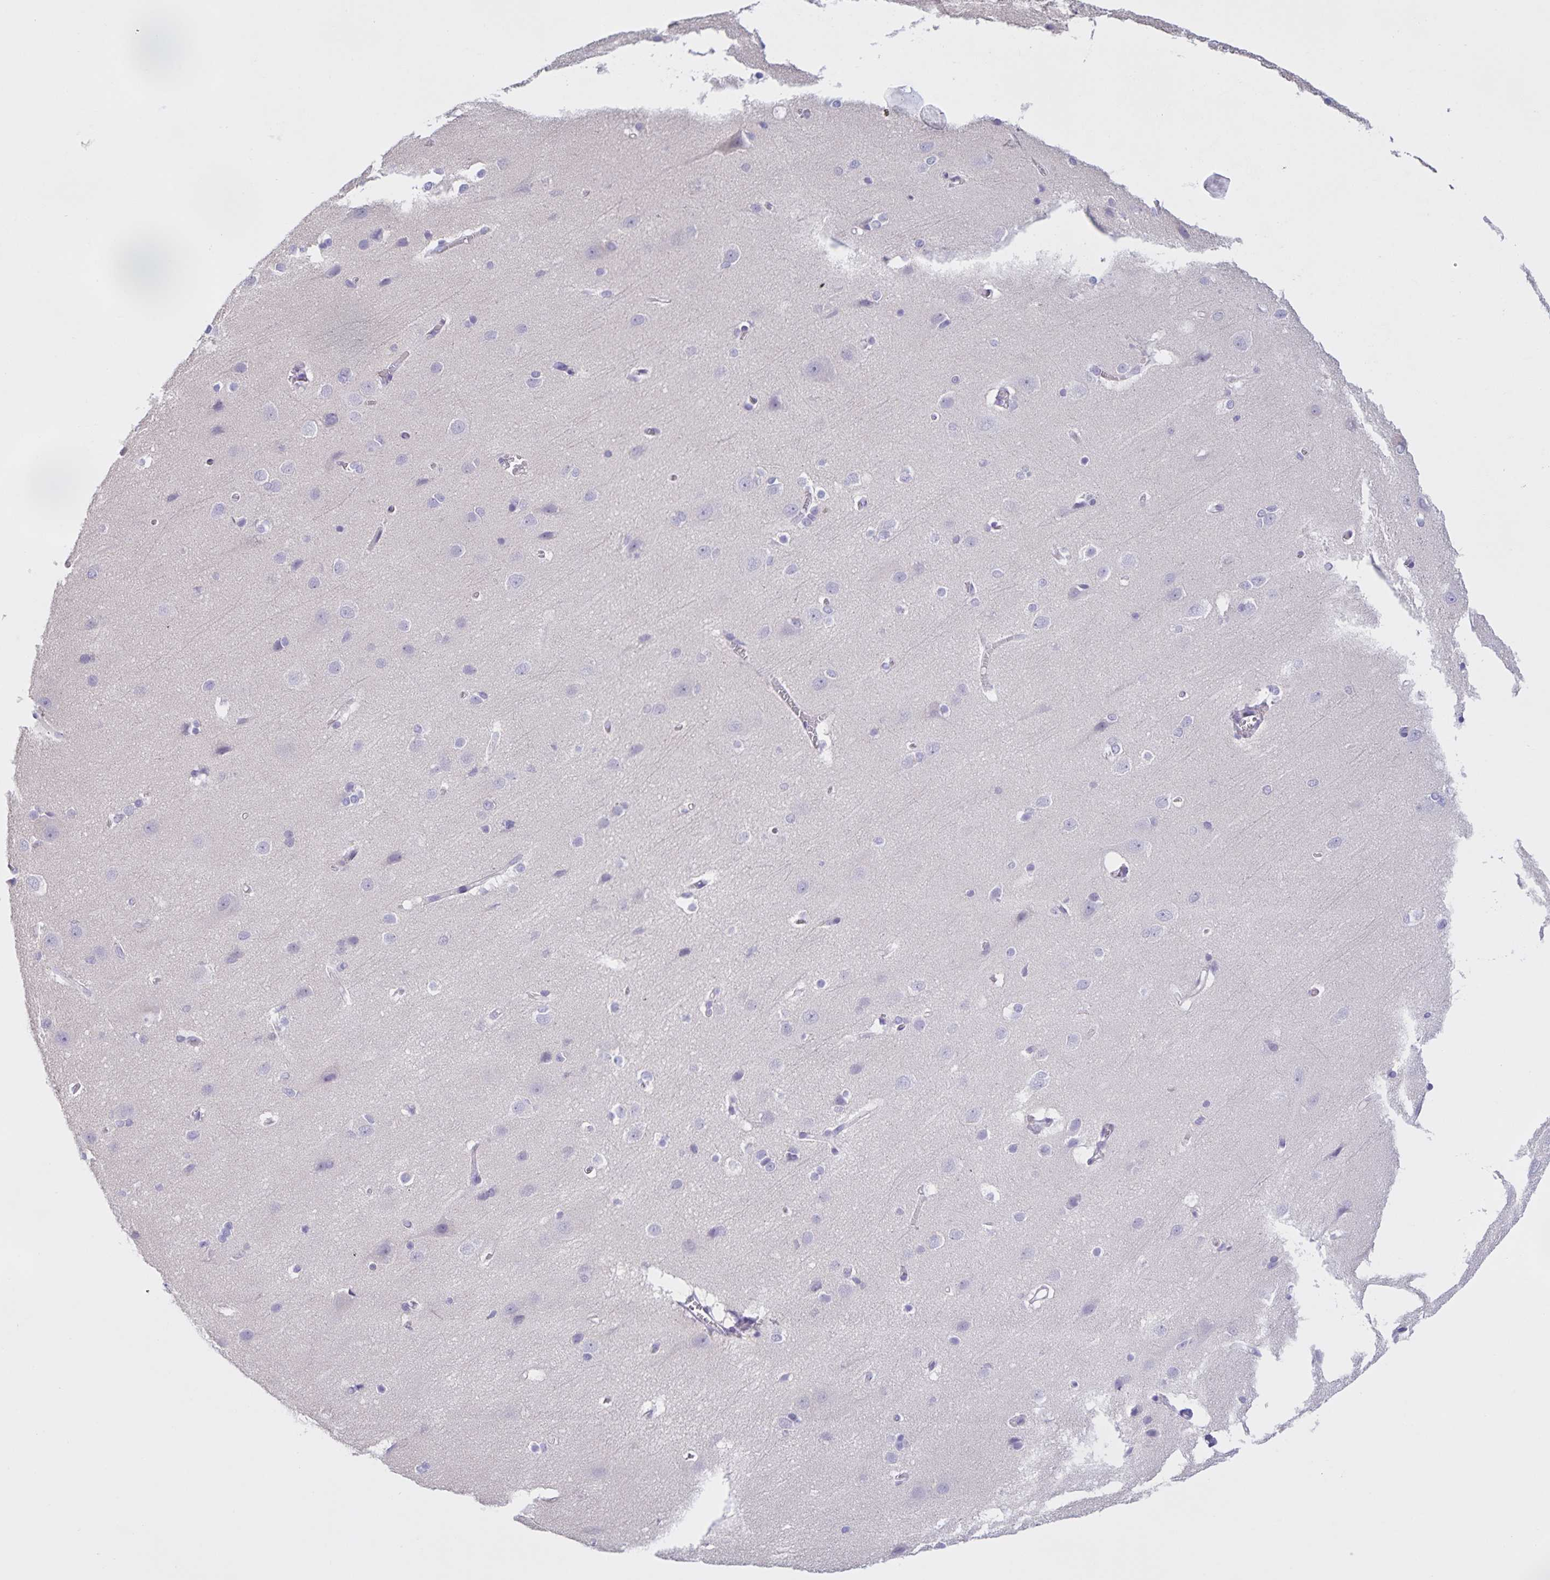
{"staining": {"intensity": "negative", "quantity": "none", "location": "none"}, "tissue": "cerebral cortex", "cell_type": "Endothelial cells", "image_type": "normal", "snomed": [{"axis": "morphology", "description": "Normal tissue, NOS"}, {"axis": "topography", "description": "Cerebral cortex"}], "caption": "Immunohistochemical staining of unremarkable human cerebral cortex exhibits no significant staining in endothelial cells.", "gene": "DMGDH", "patient": {"sex": "male", "age": 37}}